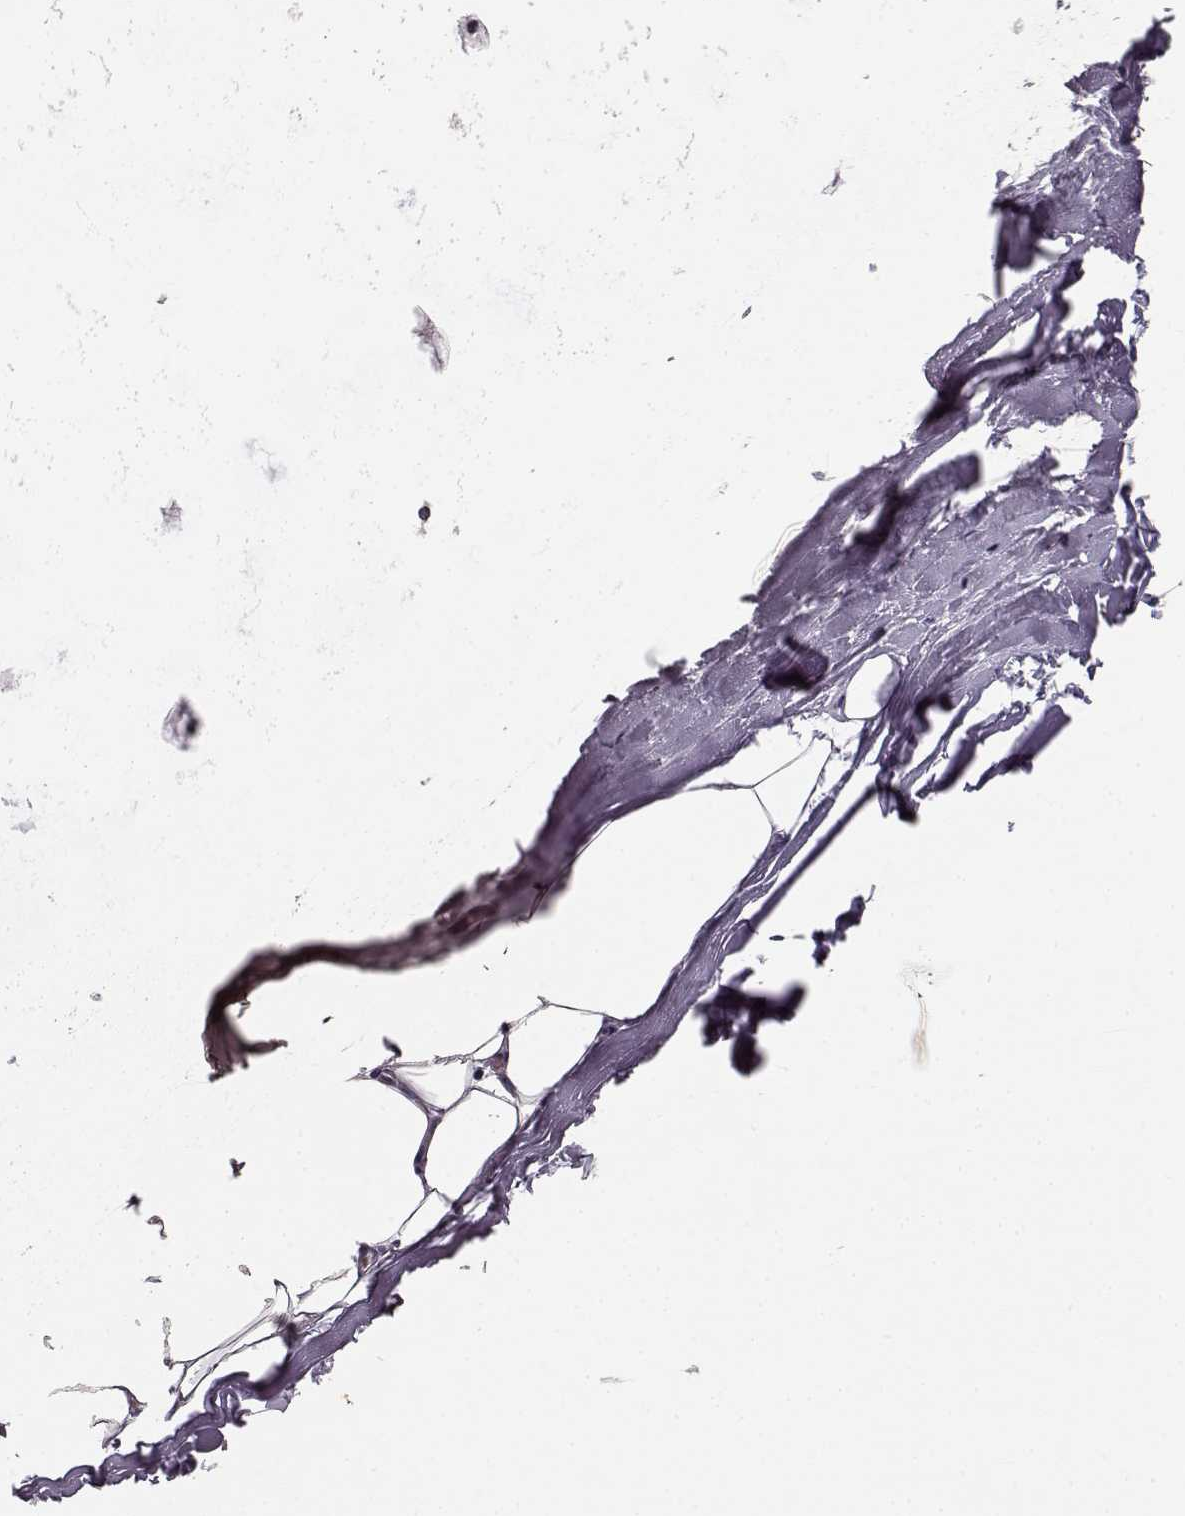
{"staining": {"intensity": "negative", "quantity": "none", "location": "none"}, "tissue": "soft tissue", "cell_type": "Fibroblasts", "image_type": "normal", "snomed": [{"axis": "morphology", "description": "Normal tissue, NOS"}, {"axis": "topography", "description": "Lymph node"}, {"axis": "topography", "description": "Bronchus"}], "caption": "This micrograph is of normal soft tissue stained with IHC to label a protein in brown with the nuclei are counter-stained blue. There is no staining in fibroblasts.", "gene": "BFSP2", "patient": {"sex": "female", "age": 70}}